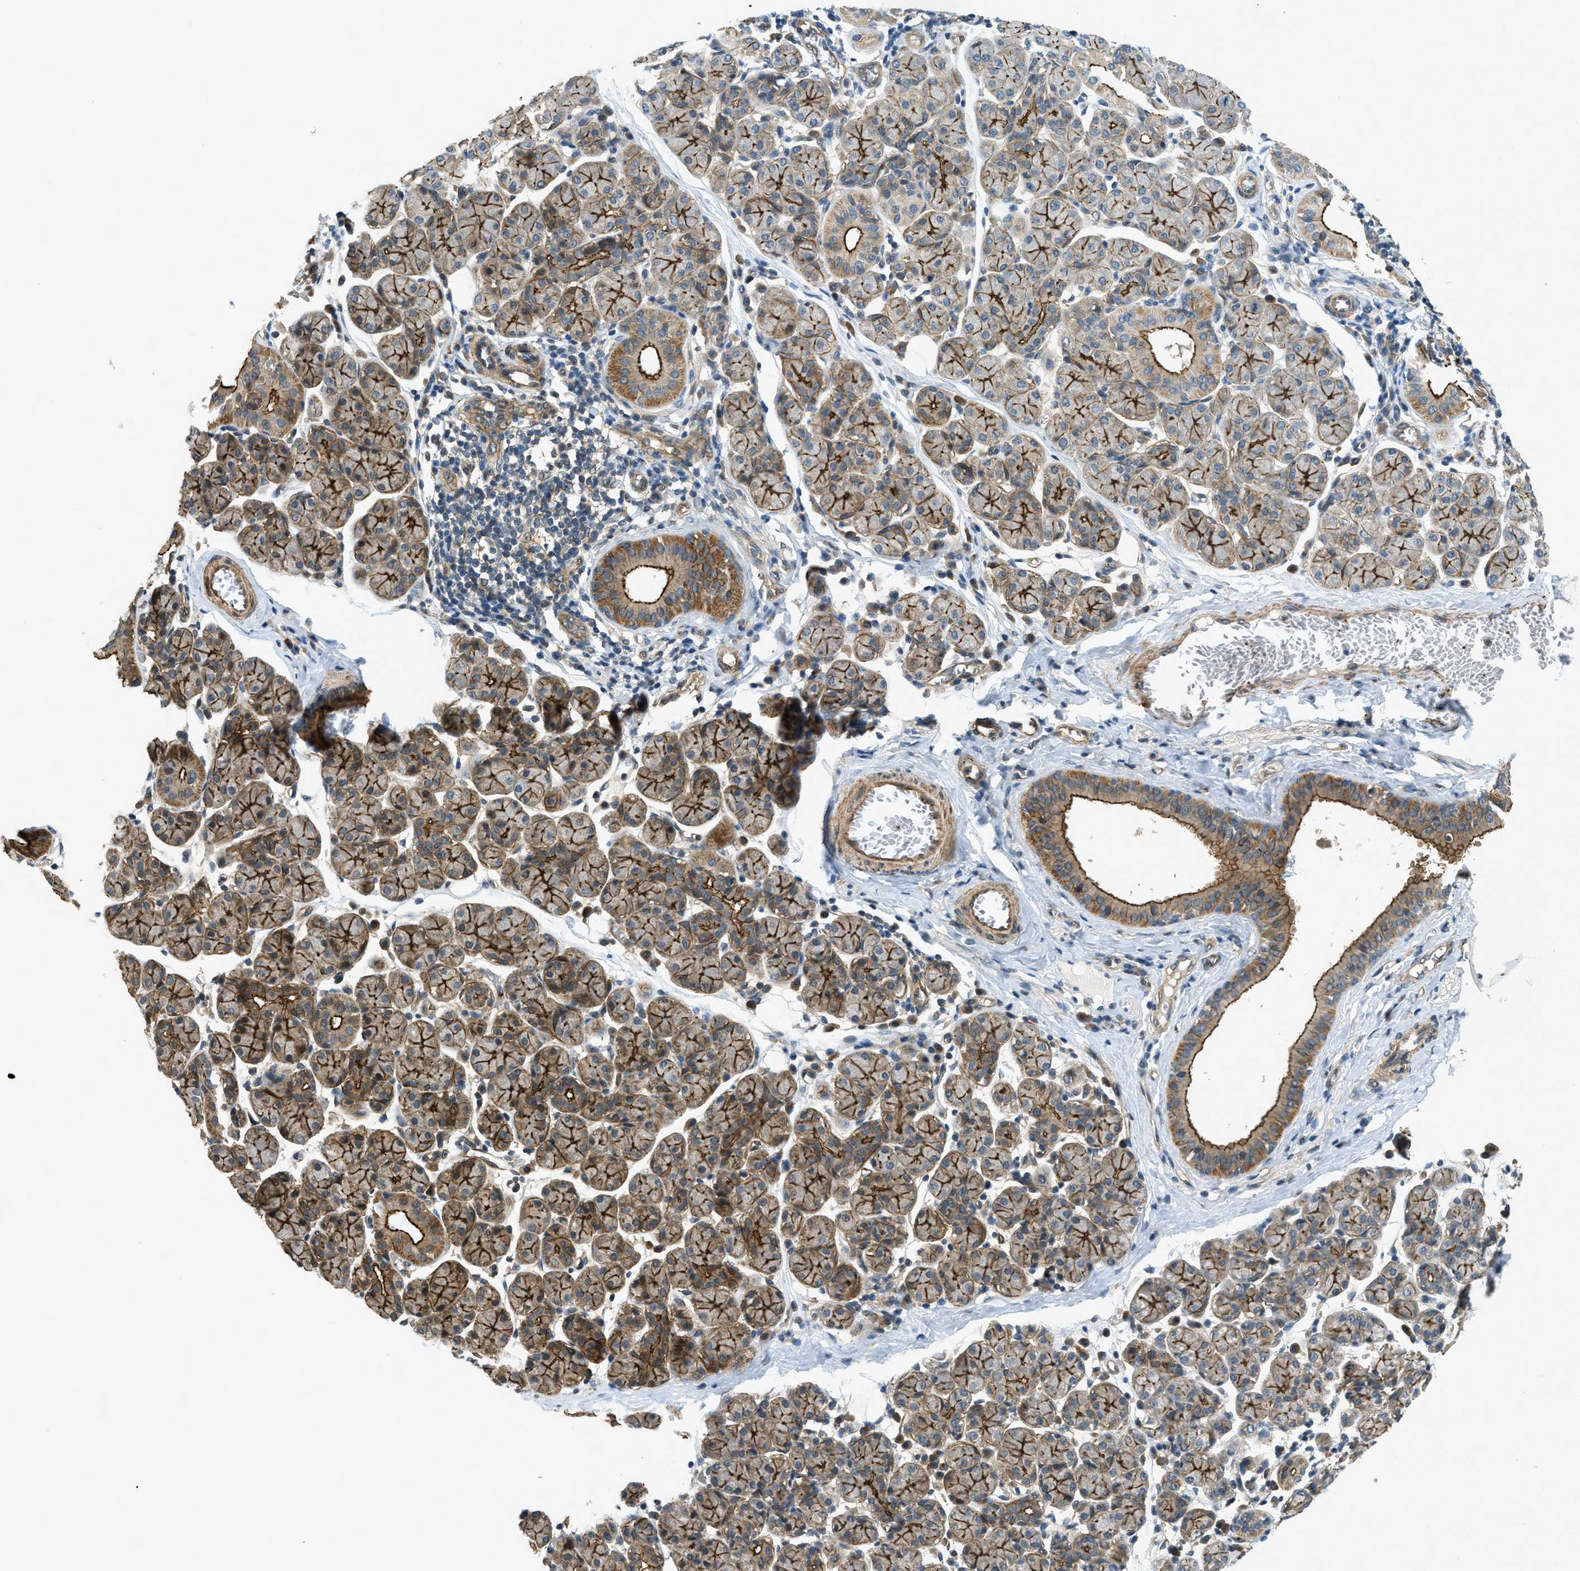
{"staining": {"intensity": "strong", "quantity": "25%-75%", "location": "cytoplasmic/membranous"}, "tissue": "salivary gland", "cell_type": "Glandular cells", "image_type": "normal", "snomed": [{"axis": "morphology", "description": "Normal tissue, NOS"}, {"axis": "morphology", "description": "Inflammation, NOS"}, {"axis": "topography", "description": "Lymph node"}, {"axis": "topography", "description": "Salivary gland"}], "caption": "Protein expression analysis of unremarkable human salivary gland reveals strong cytoplasmic/membranous positivity in about 25%-75% of glandular cells.", "gene": "CGN", "patient": {"sex": "male", "age": 3}}